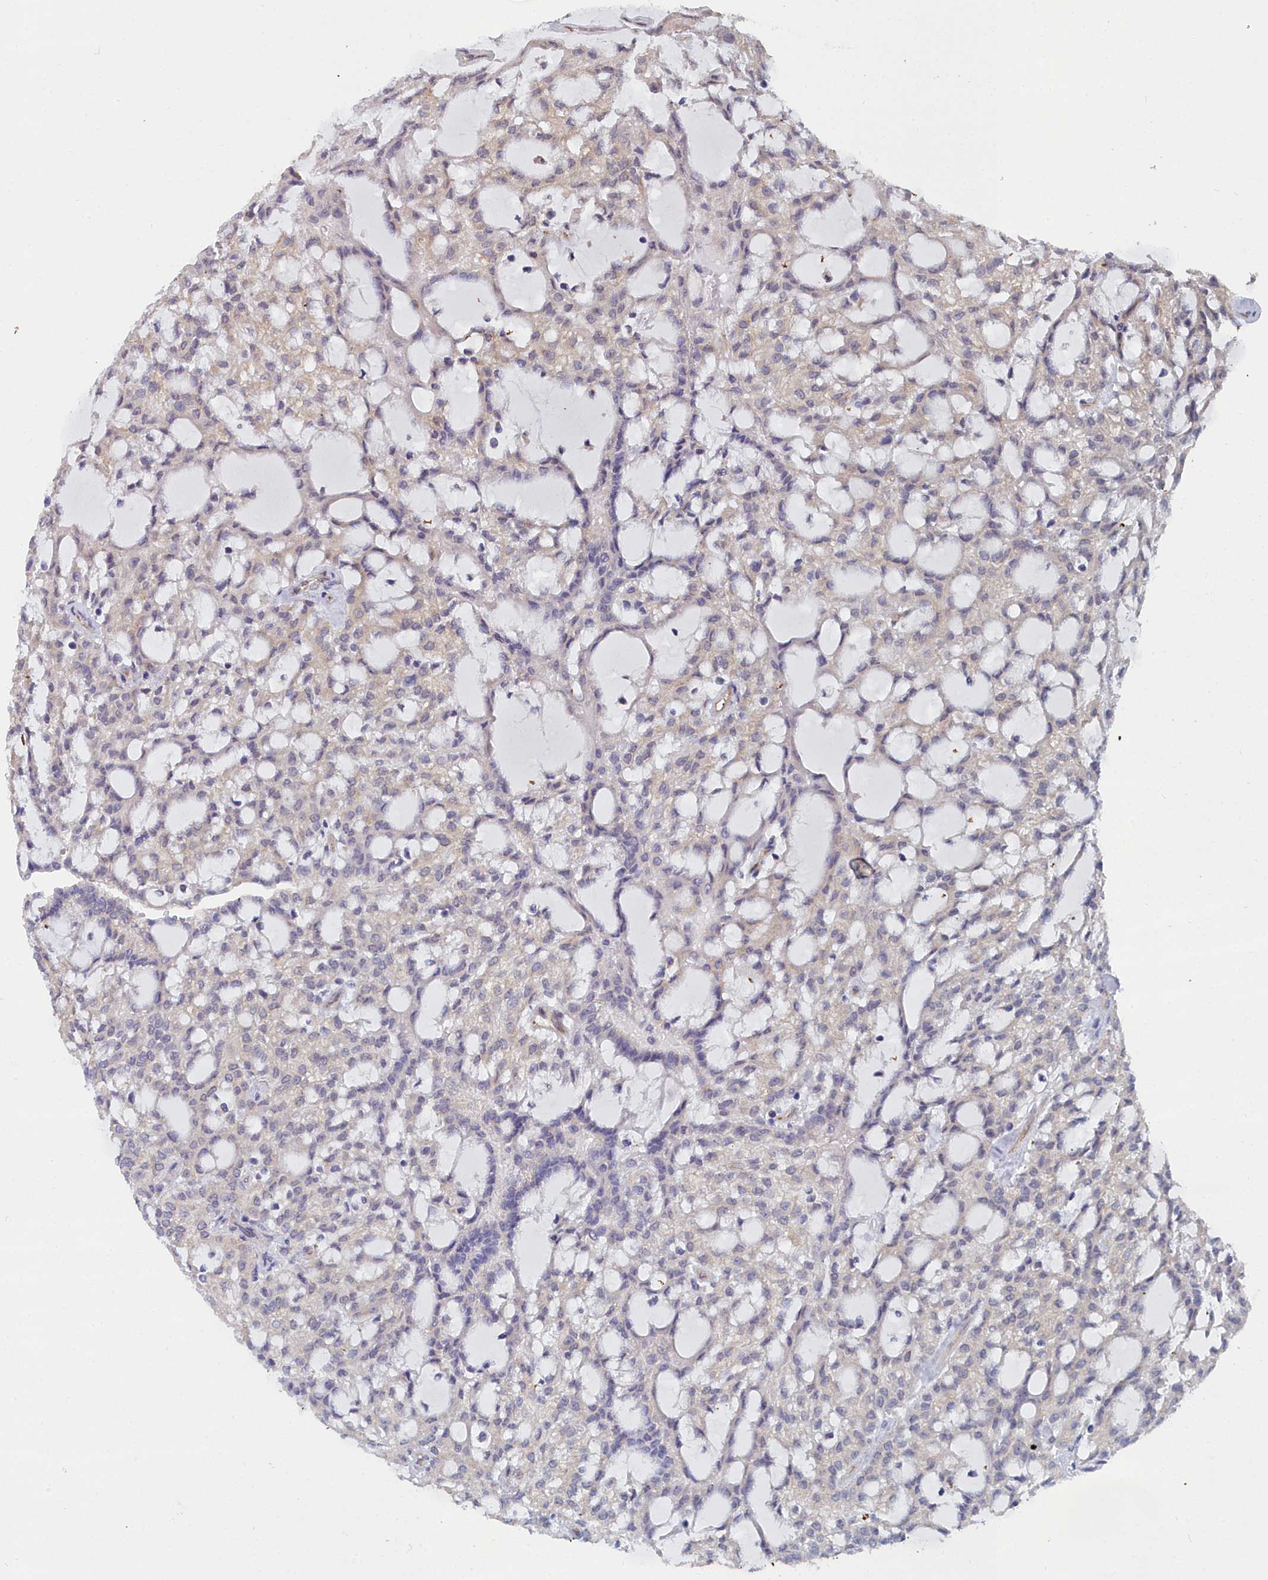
{"staining": {"intensity": "negative", "quantity": "none", "location": "none"}, "tissue": "renal cancer", "cell_type": "Tumor cells", "image_type": "cancer", "snomed": [{"axis": "morphology", "description": "Adenocarcinoma, NOS"}, {"axis": "topography", "description": "Kidney"}], "caption": "DAB immunohistochemical staining of human adenocarcinoma (renal) reveals no significant expression in tumor cells.", "gene": "RDX", "patient": {"sex": "male", "age": 63}}